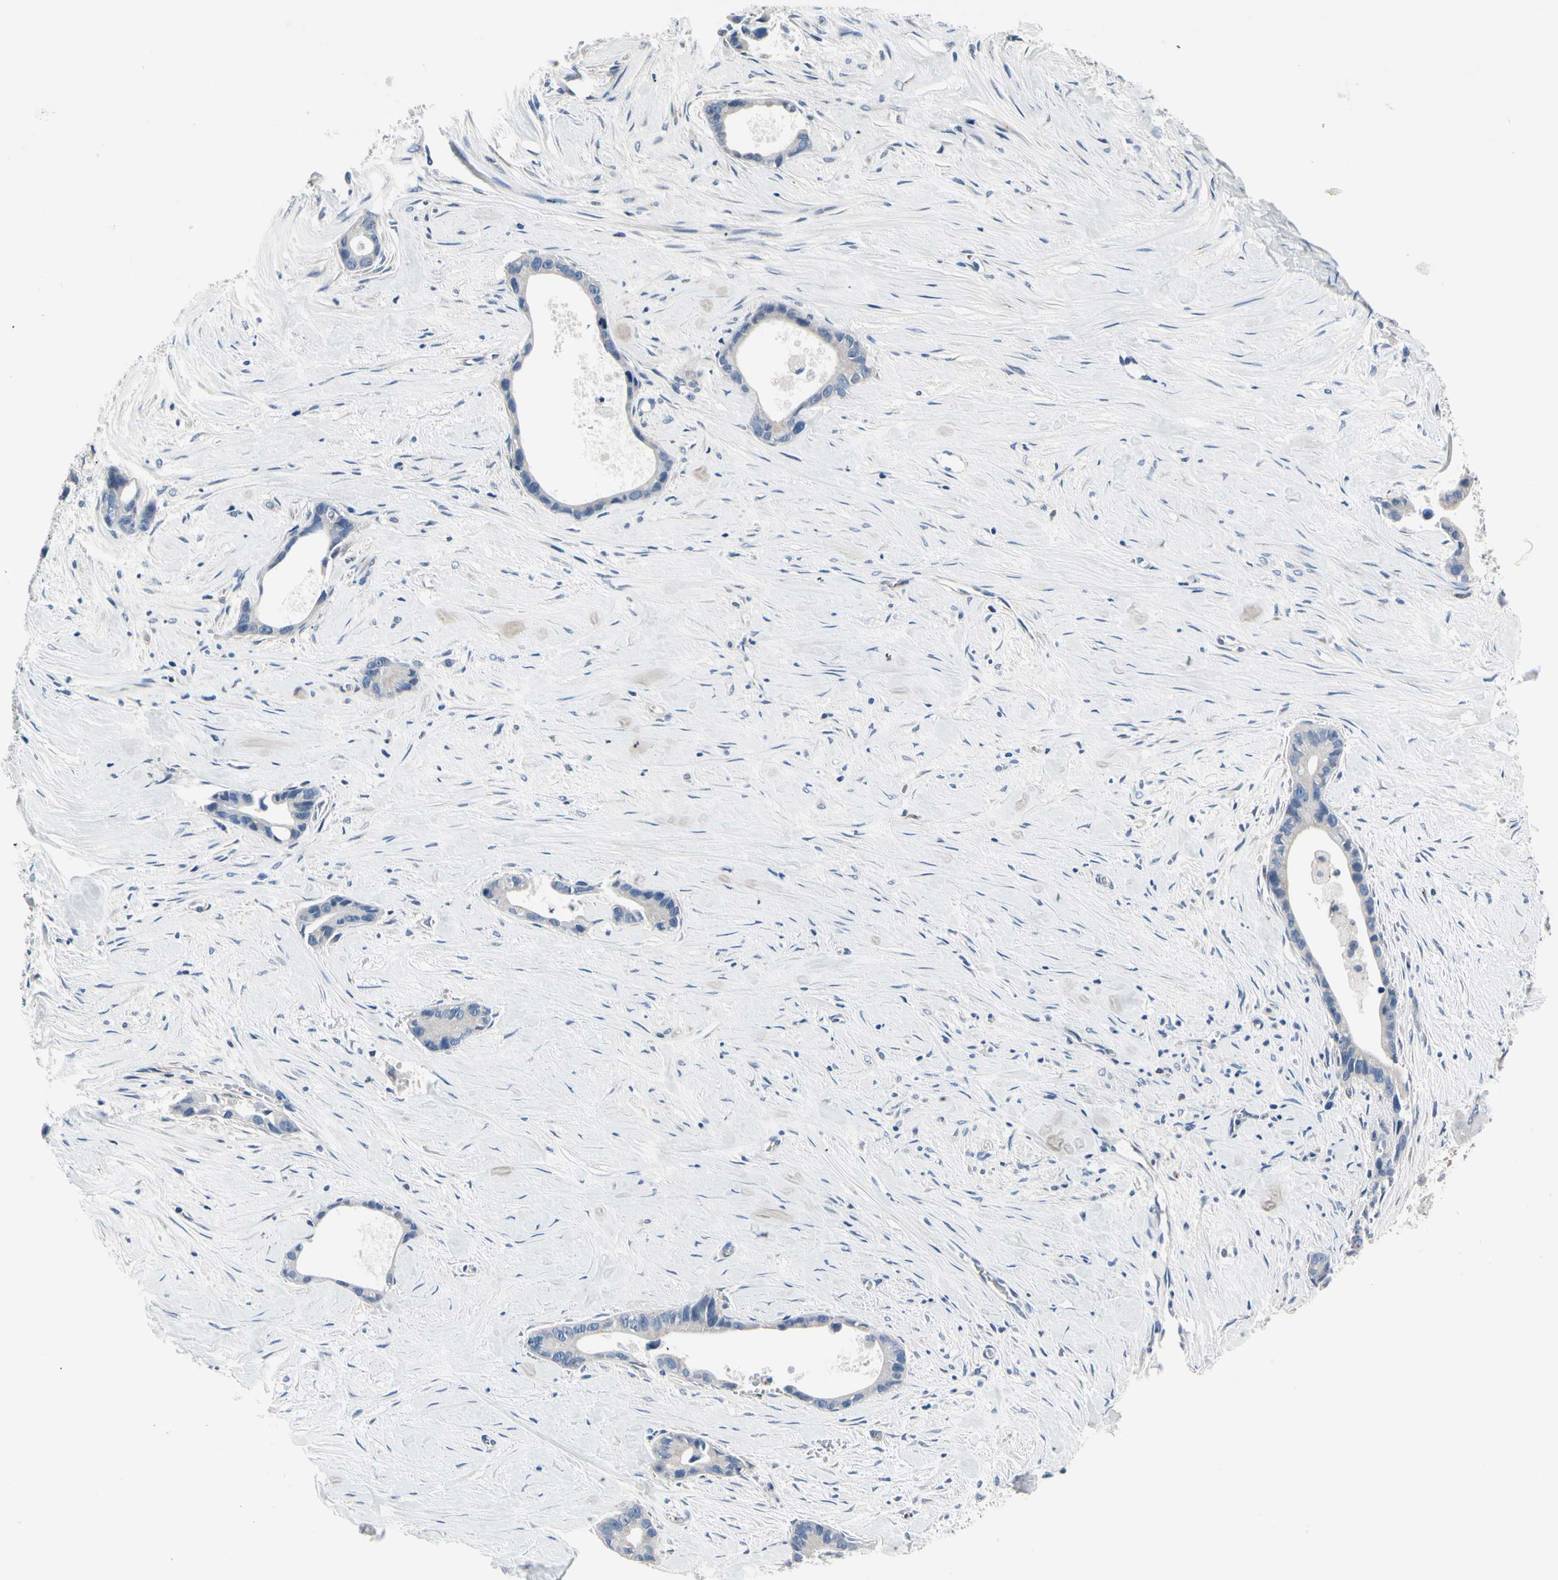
{"staining": {"intensity": "negative", "quantity": "none", "location": "none"}, "tissue": "liver cancer", "cell_type": "Tumor cells", "image_type": "cancer", "snomed": [{"axis": "morphology", "description": "Cholangiocarcinoma"}, {"axis": "topography", "description": "Liver"}], "caption": "The IHC image has no significant expression in tumor cells of liver cancer tissue.", "gene": "PRKAR2B", "patient": {"sex": "female", "age": 55}}